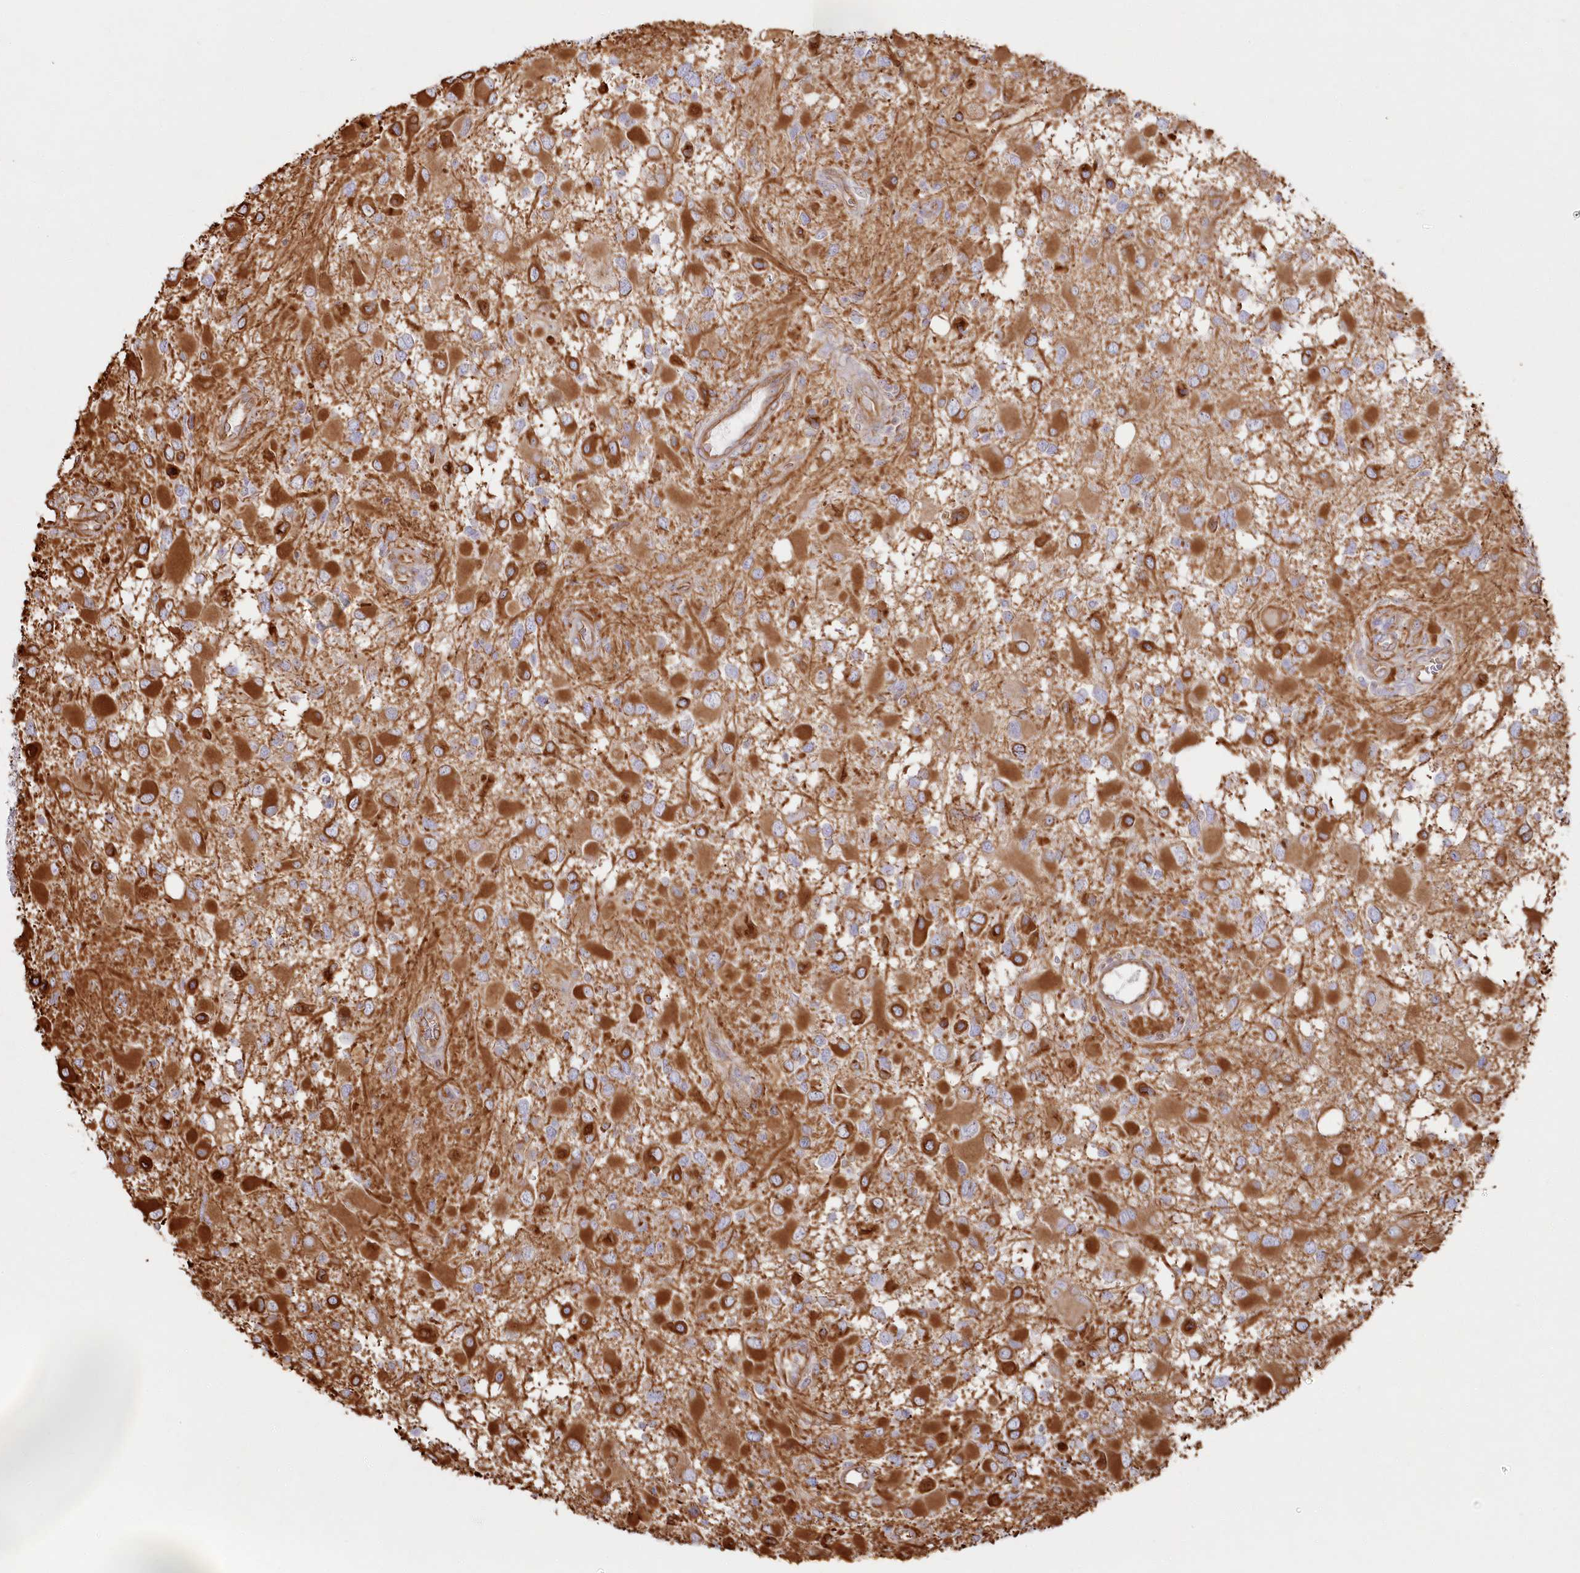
{"staining": {"intensity": "moderate", "quantity": "<25%", "location": "cytoplasmic/membranous"}, "tissue": "glioma", "cell_type": "Tumor cells", "image_type": "cancer", "snomed": [{"axis": "morphology", "description": "Glioma, malignant, High grade"}, {"axis": "topography", "description": "Brain"}], "caption": "Glioma stained with a protein marker demonstrates moderate staining in tumor cells.", "gene": "TTC1", "patient": {"sex": "male", "age": 53}}